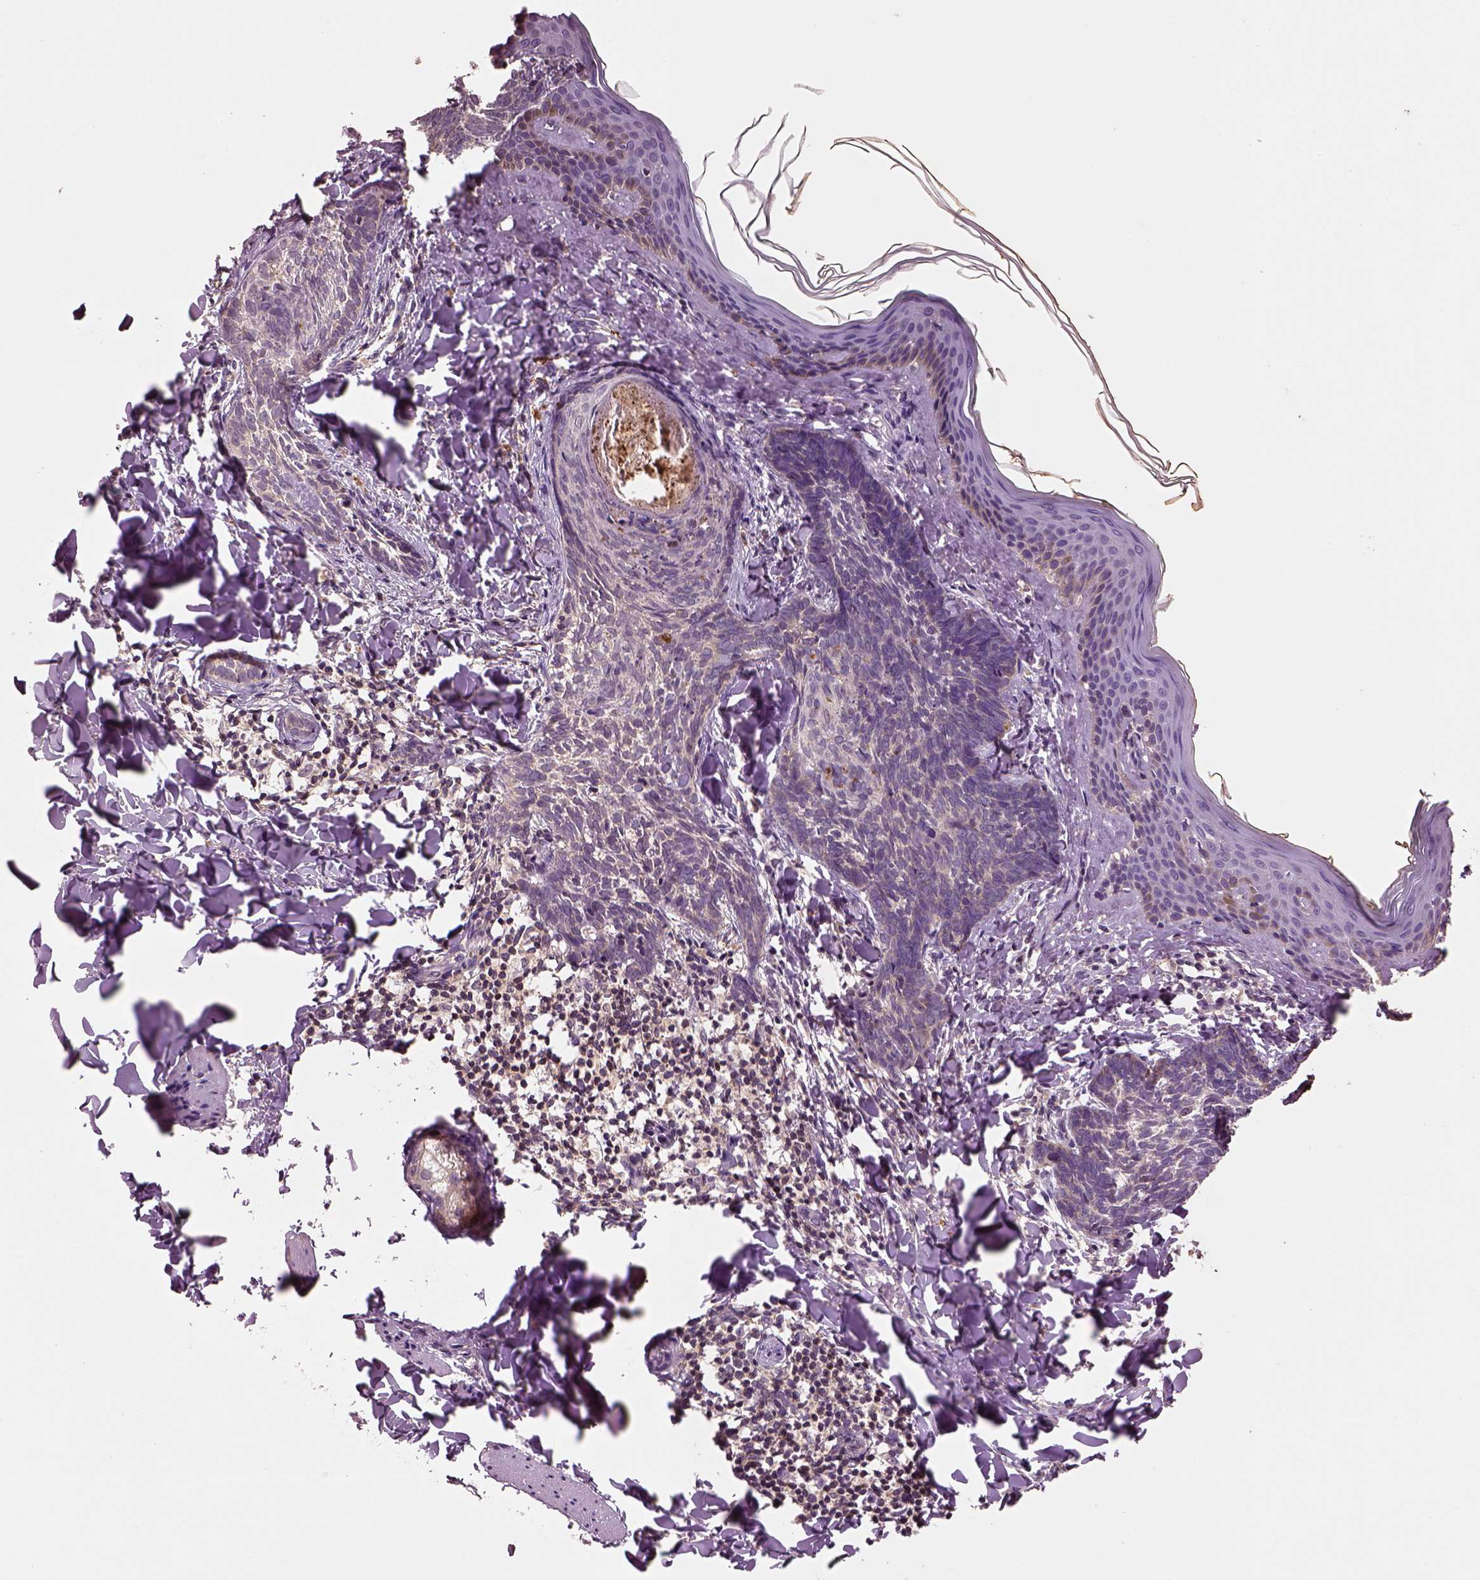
{"staining": {"intensity": "negative", "quantity": "none", "location": "none"}, "tissue": "skin cancer", "cell_type": "Tumor cells", "image_type": "cancer", "snomed": [{"axis": "morphology", "description": "Normal tissue, NOS"}, {"axis": "morphology", "description": "Basal cell carcinoma"}, {"axis": "topography", "description": "Skin"}], "caption": "Human skin cancer (basal cell carcinoma) stained for a protein using immunohistochemistry displays no expression in tumor cells.", "gene": "MTHFS", "patient": {"sex": "male", "age": 46}}